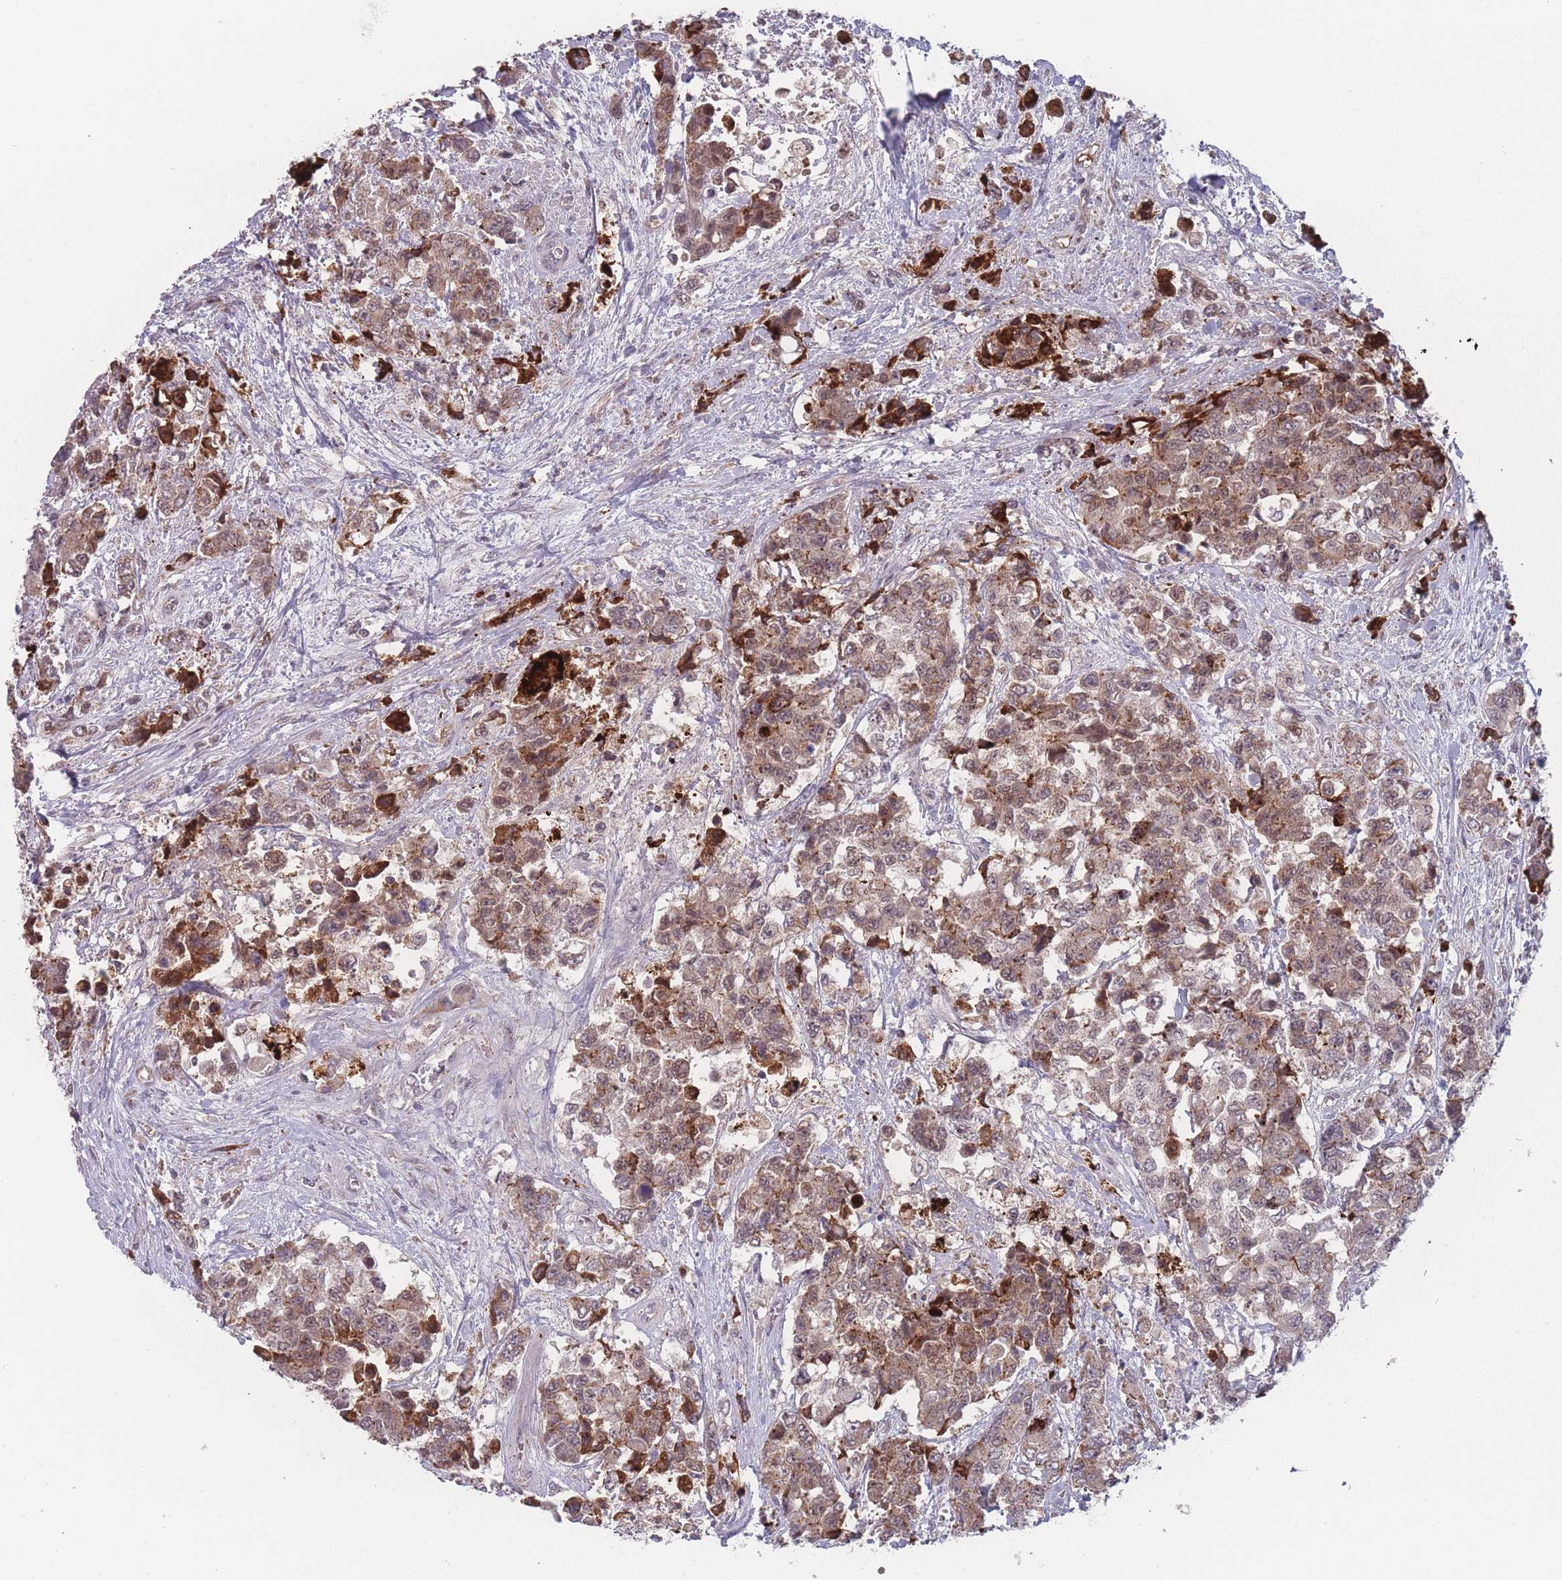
{"staining": {"intensity": "moderate", "quantity": ">75%", "location": "cytoplasmic/membranous,nuclear"}, "tissue": "urothelial cancer", "cell_type": "Tumor cells", "image_type": "cancer", "snomed": [{"axis": "morphology", "description": "Urothelial carcinoma, High grade"}, {"axis": "topography", "description": "Urinary bladder"}], "caption": "Moderate cytoplasmic/membranous and nuclear positivity for a protein is appreciated in about >75% of tumor cells of urothelial cancer using immunohistochemistry.", "gene": "TMEM232", "patient": {"sex": "female", "age": 78}}